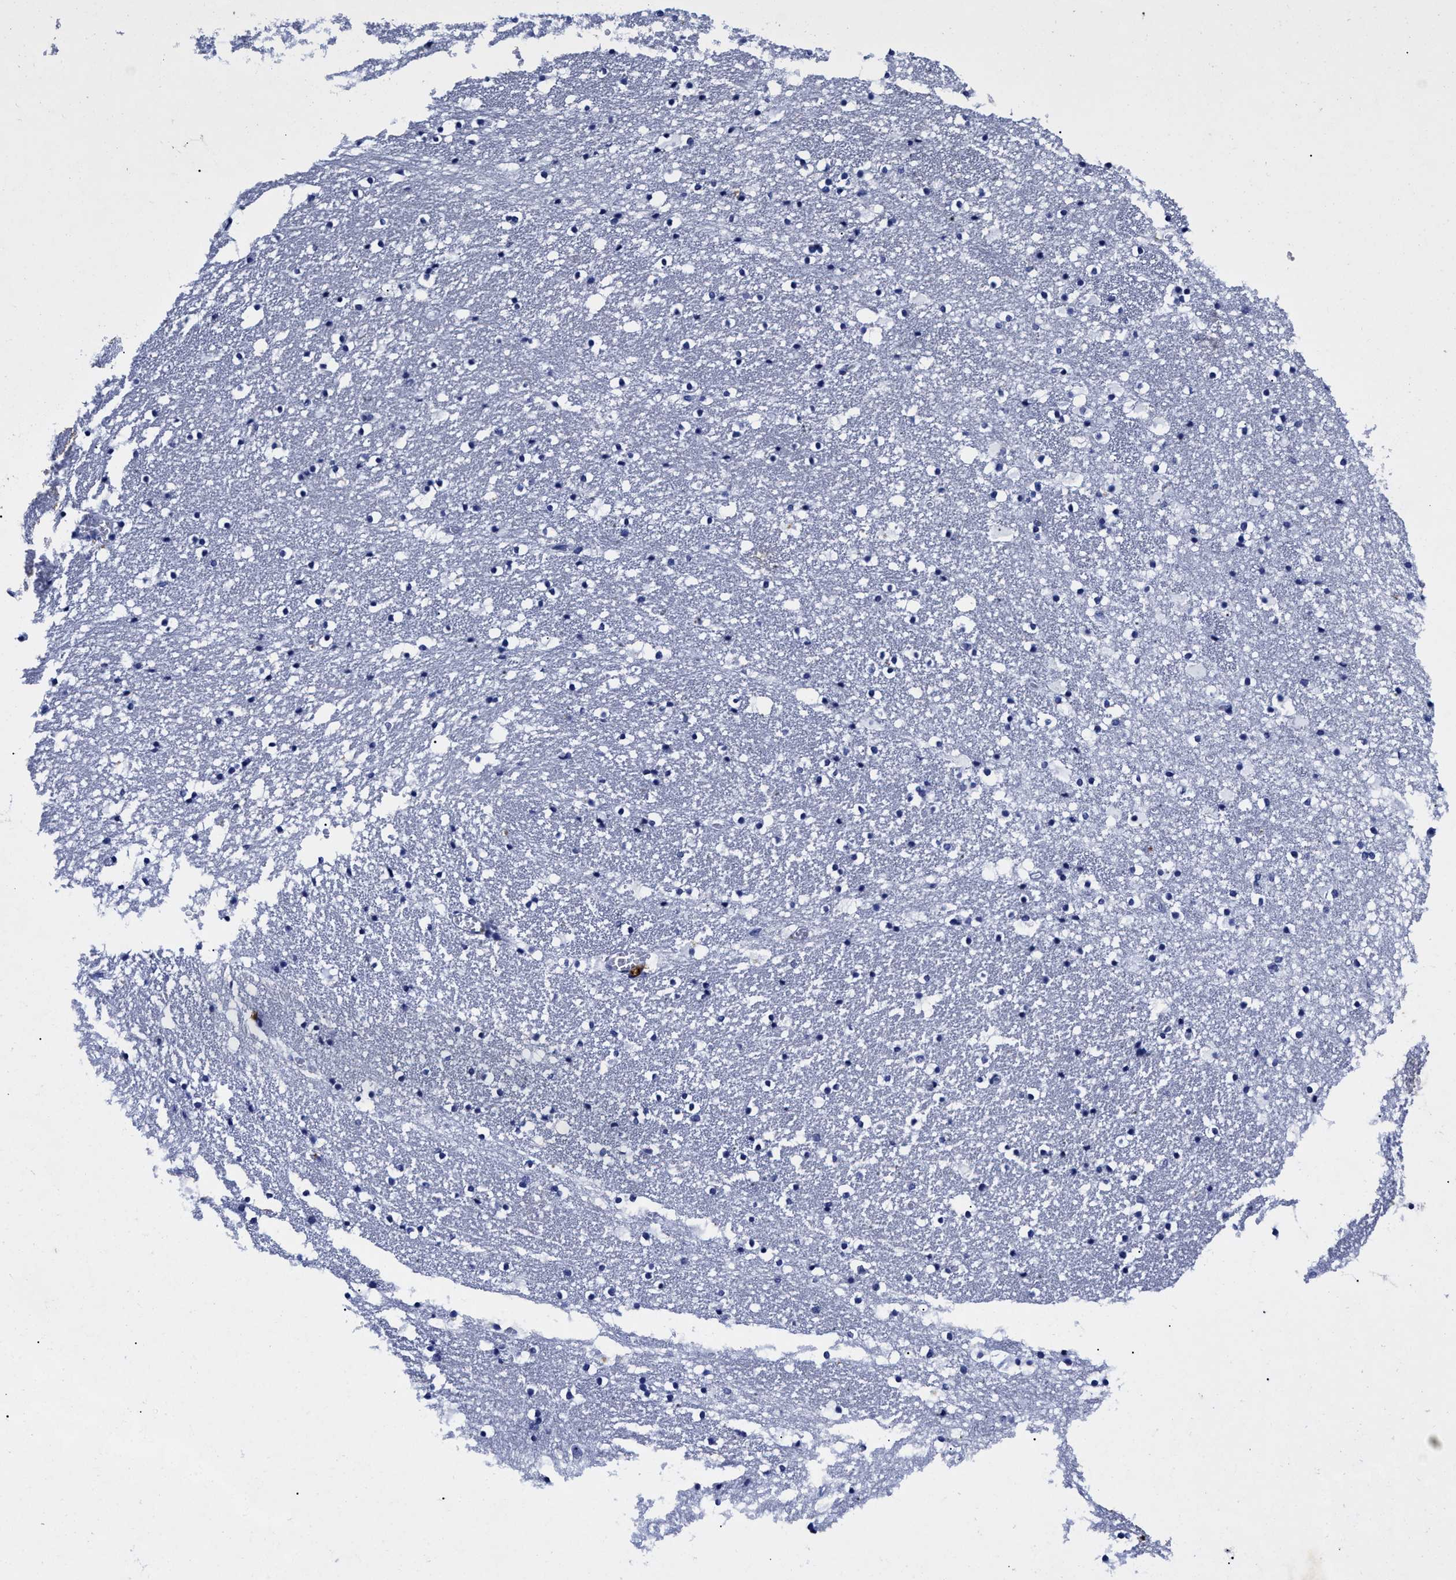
{"staining": {"intensity": "negative", "quantity": "none", "location": "none"}, "tissue": "caudate", "cell_type": "Glial cells", "image_type": "normal", "snomed": [{"axis": "morphology", "description": "Normal tissue, NOS"}, {"axis": "topography", "description": "Lateral ventricle wall"}], "caption": "An immunohistochemistry histopathology image of benign caudate is shown. There is no staining in glial cells of caudate. The staining is performed using DAB brown chromogen with nuclei counter-stained in using hematoxylin.", "gene": "LRRC8E", "patient": {"sex": "male", "age": 45}}